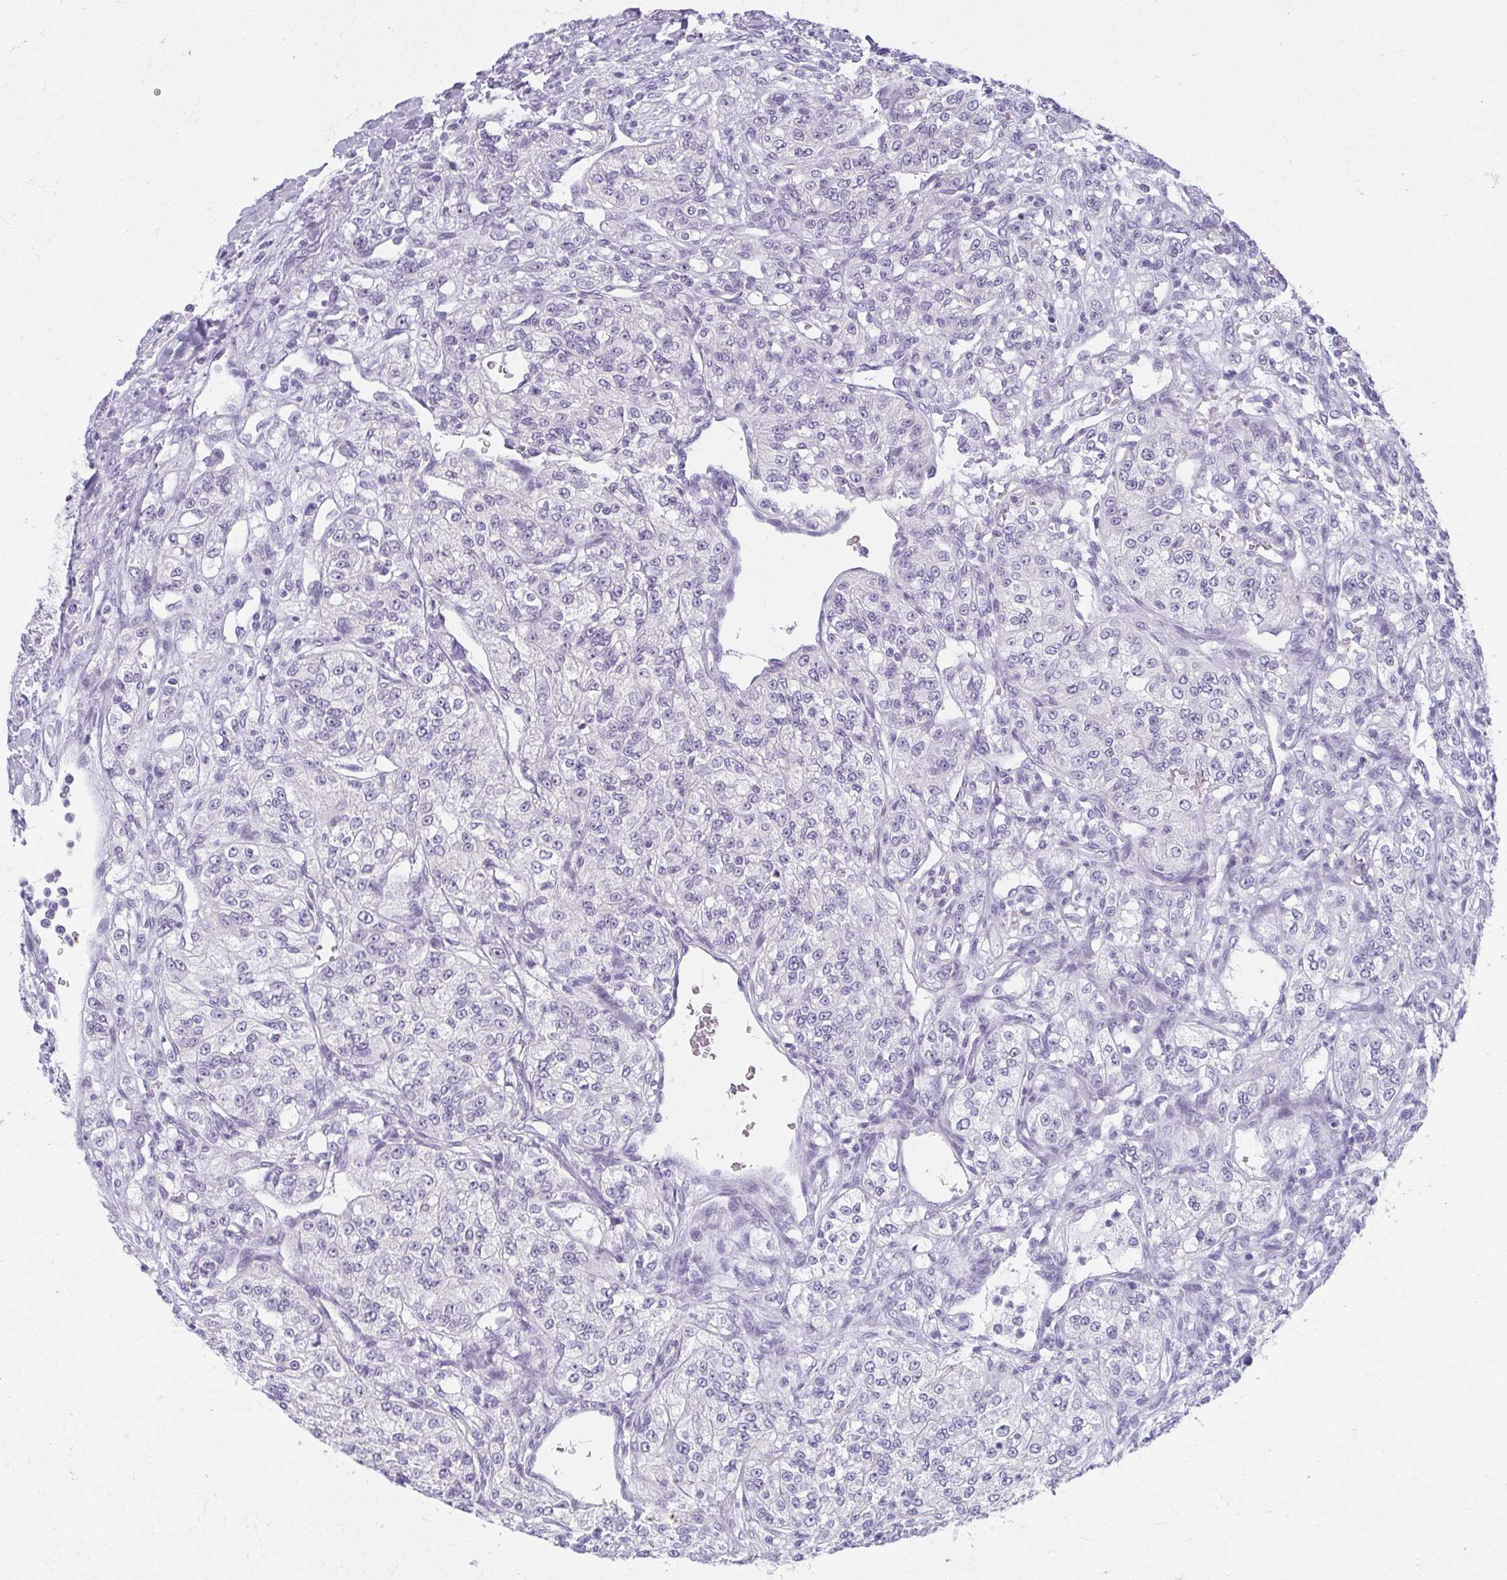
{"staining": {"intensity": "negative", "quantity": "none", "location": "none"}, "tissue": "renal cancer", "cell_type": "Tumor cells", "image_type": "cancer", "snomed": [{"axis": "morphology", "description": "Adenocarcinoma, NOS"}, {"axis": "topography", "description": "Kidney"}], "caption": "Tumor cells are negative for brown protein staining in renal cancer (adenocarcinoma).", "gene": "MOBP", "patient": {"sex": "female", "age": 63}}